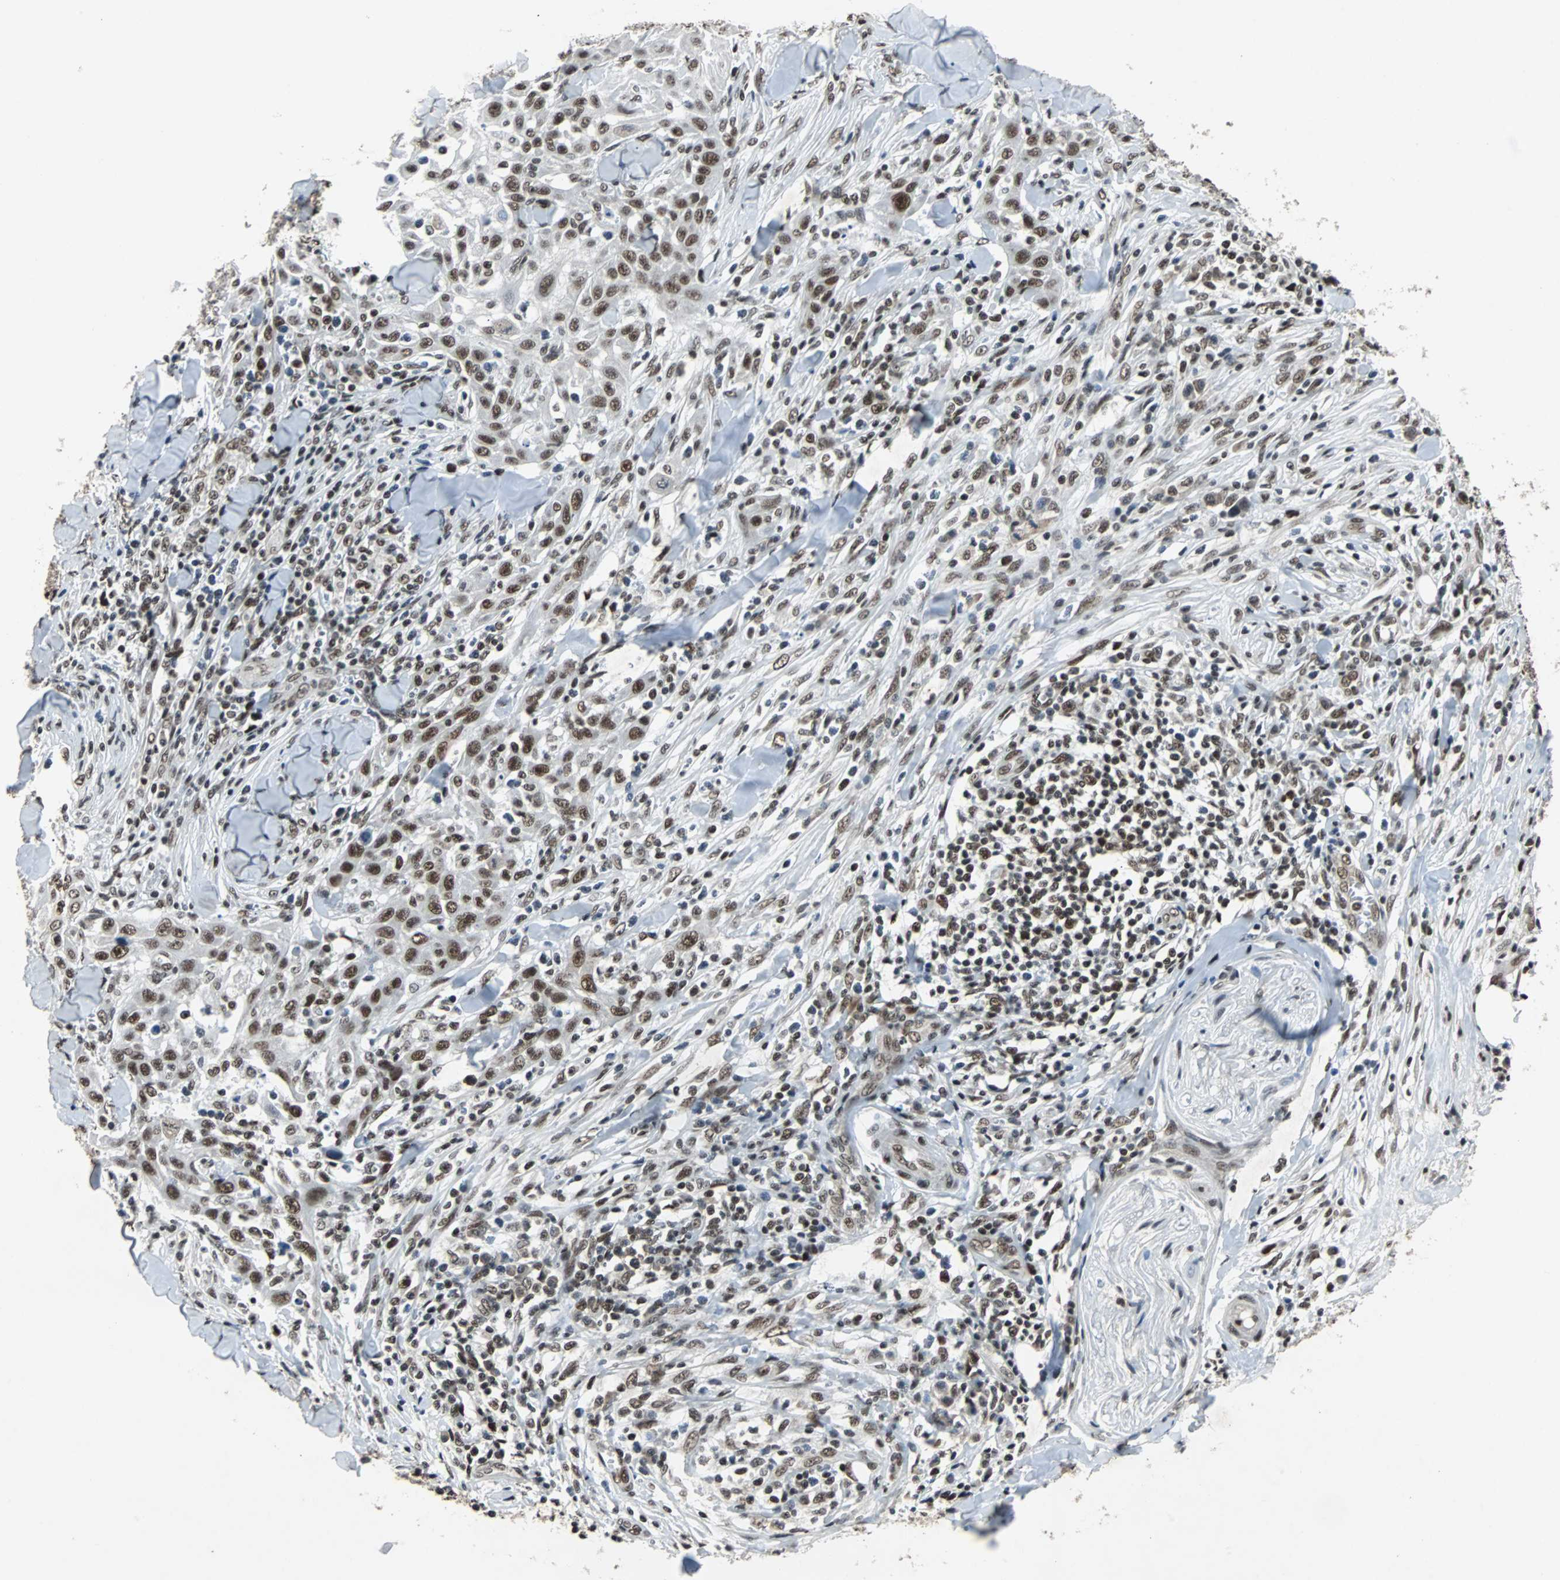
{"staining": {"intensity": "strong", "quantity": ">75%", "location": "nuclear"}, "tissue": "skin cancer", "cell_type": "Tumor cells", "image_type": "cancer", "snomed": [{"axis": "morphology", "description": "Squamous cell carcinoma, NOS"}, {"axis": "topography", "description": "Skin"}], "caption": "Immunohistochemistry of skin cancer (squamous cell carcinoma) displays high levels of strong nuclear expression in approximately >75% of tumor cells.", "gene": "GATAD2A", "patient": {"sex": "male", "age": 24}}